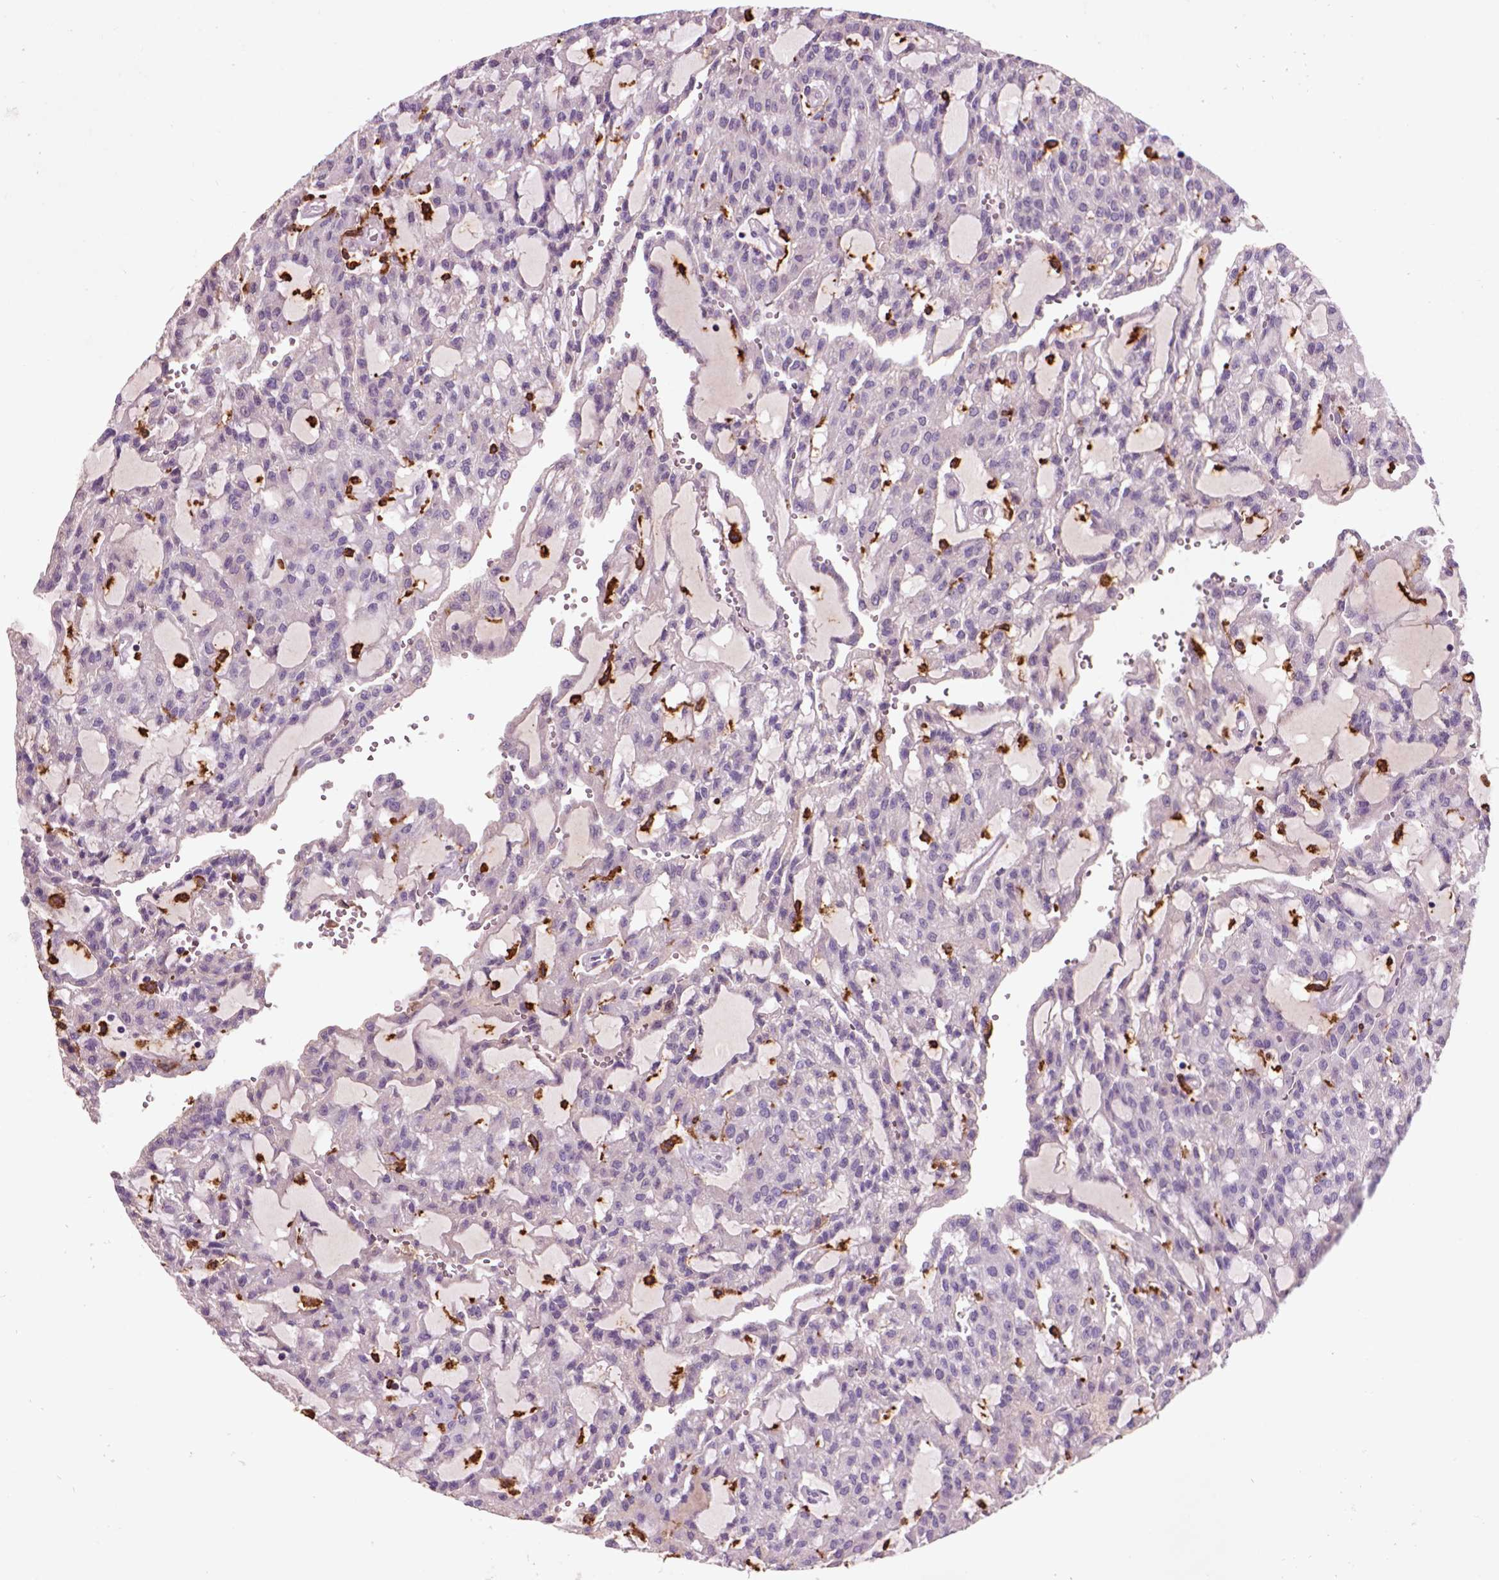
{"staining": {"intensity": "negative", "quantity": "none", "location": "none"}, "tissue": "renal cancer", "cell_type": "Tumor cells", "image_type": "cancer", "snomed": [{"axis": "morphology", "description": "Adenocarcinoma, NOS"}, {"axis": "topography", "description": "Kidney"}], "caption": "A histopathology image of human renal adenocarcinoma is negative for staining in tumor cells.", "gene": "CD14", "patient": {"sex": "male", "age": 63}}